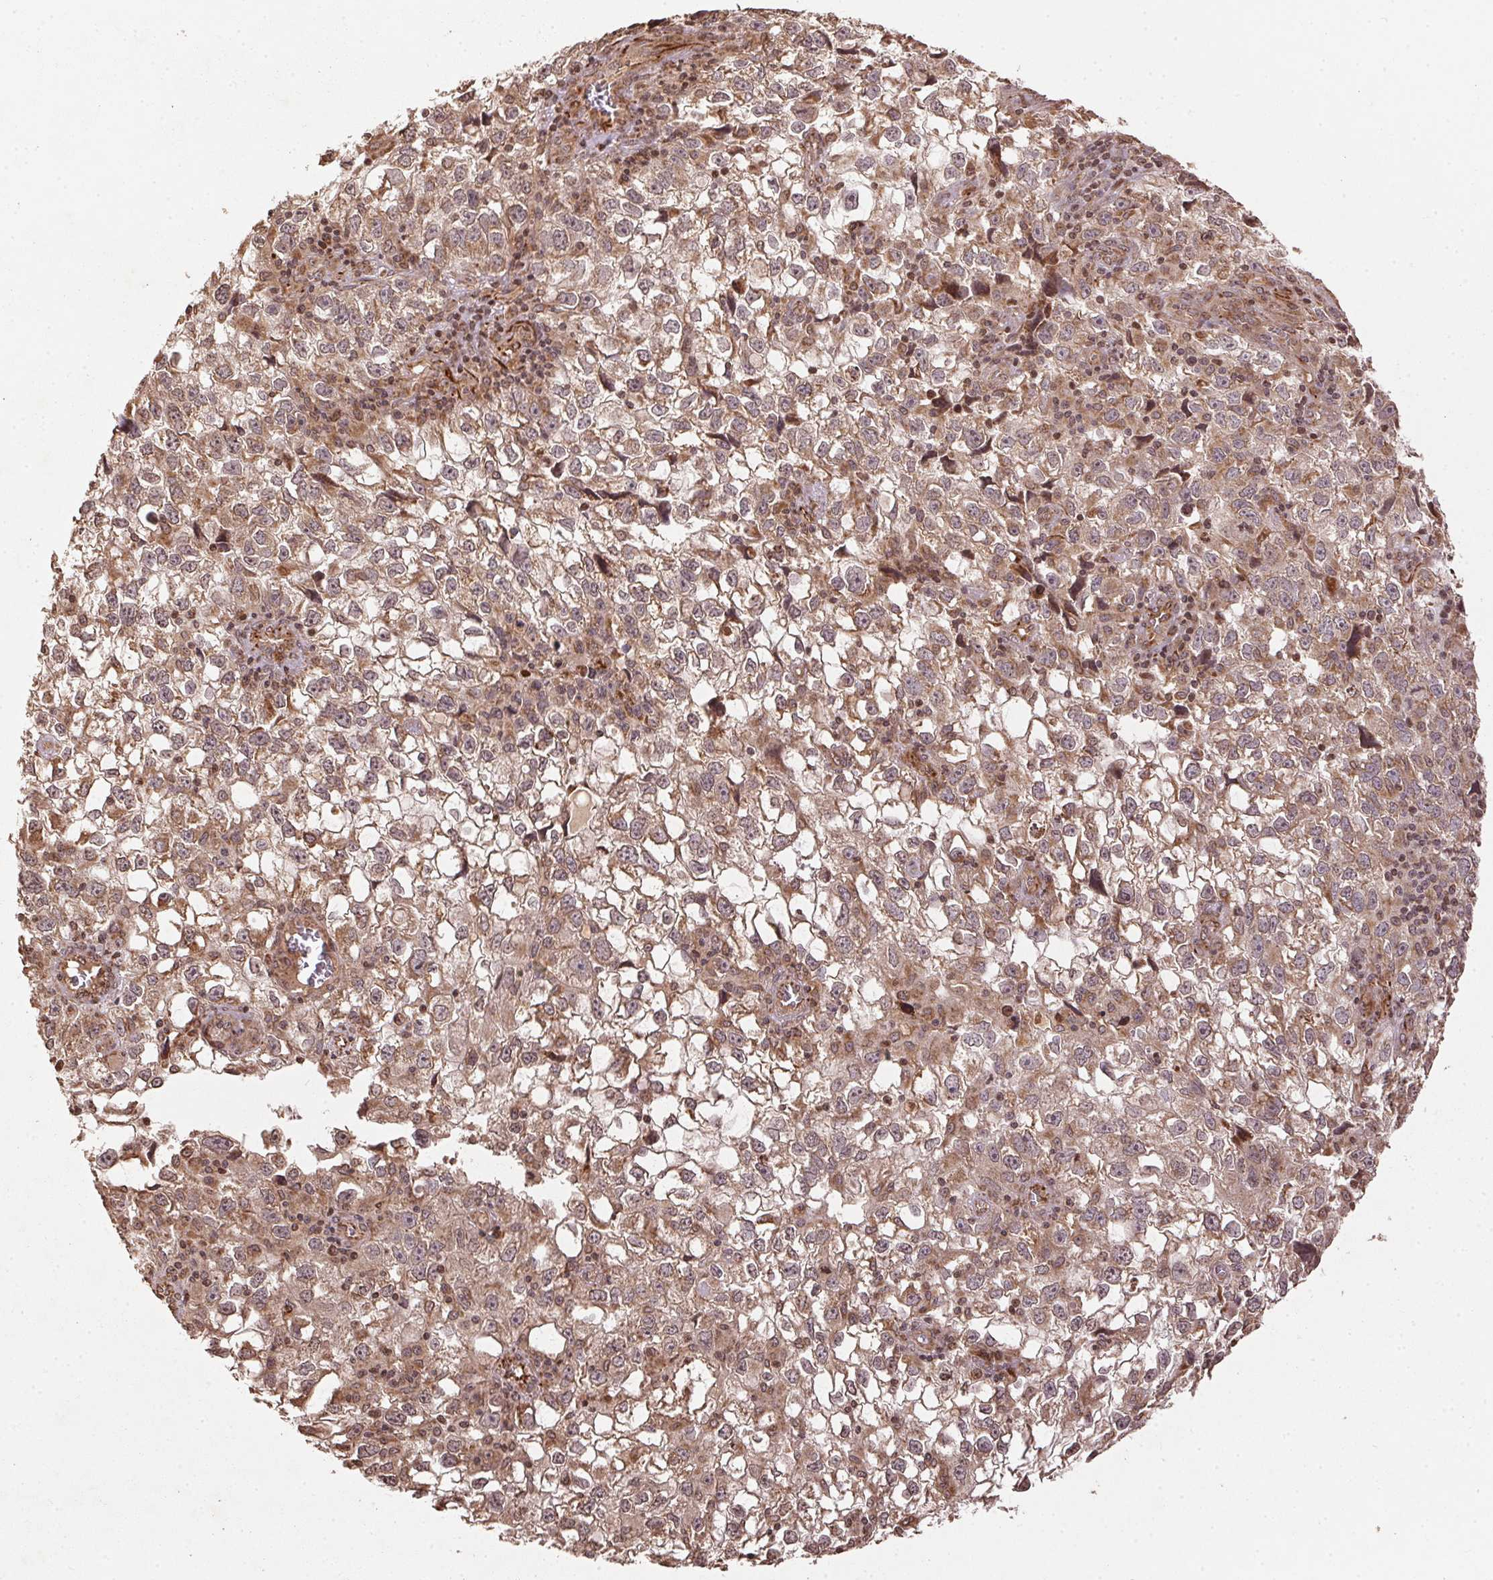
{"staining": {"intensity": "weak", "quantity": ">75%", "location": "cytoplasmic/membranous,nuclear"}, "tissue": "cervical cancer", "cell_type": "Tumor cells", "image_type": "cancer", "snomed": [{"axis": "morphology", "description": "Squamous cell carcinoma, NOS"}, {"axis": "topography", "description": "Cervix"}], "caption": "Cervical cancer stained with a brown dye exhibits weak cytoplasmic/membranous and nuclear positive expression in approximately >75% of tumor cells.", "gene": "SPRED2", "patient": {"sex": "female", "age": 55}}